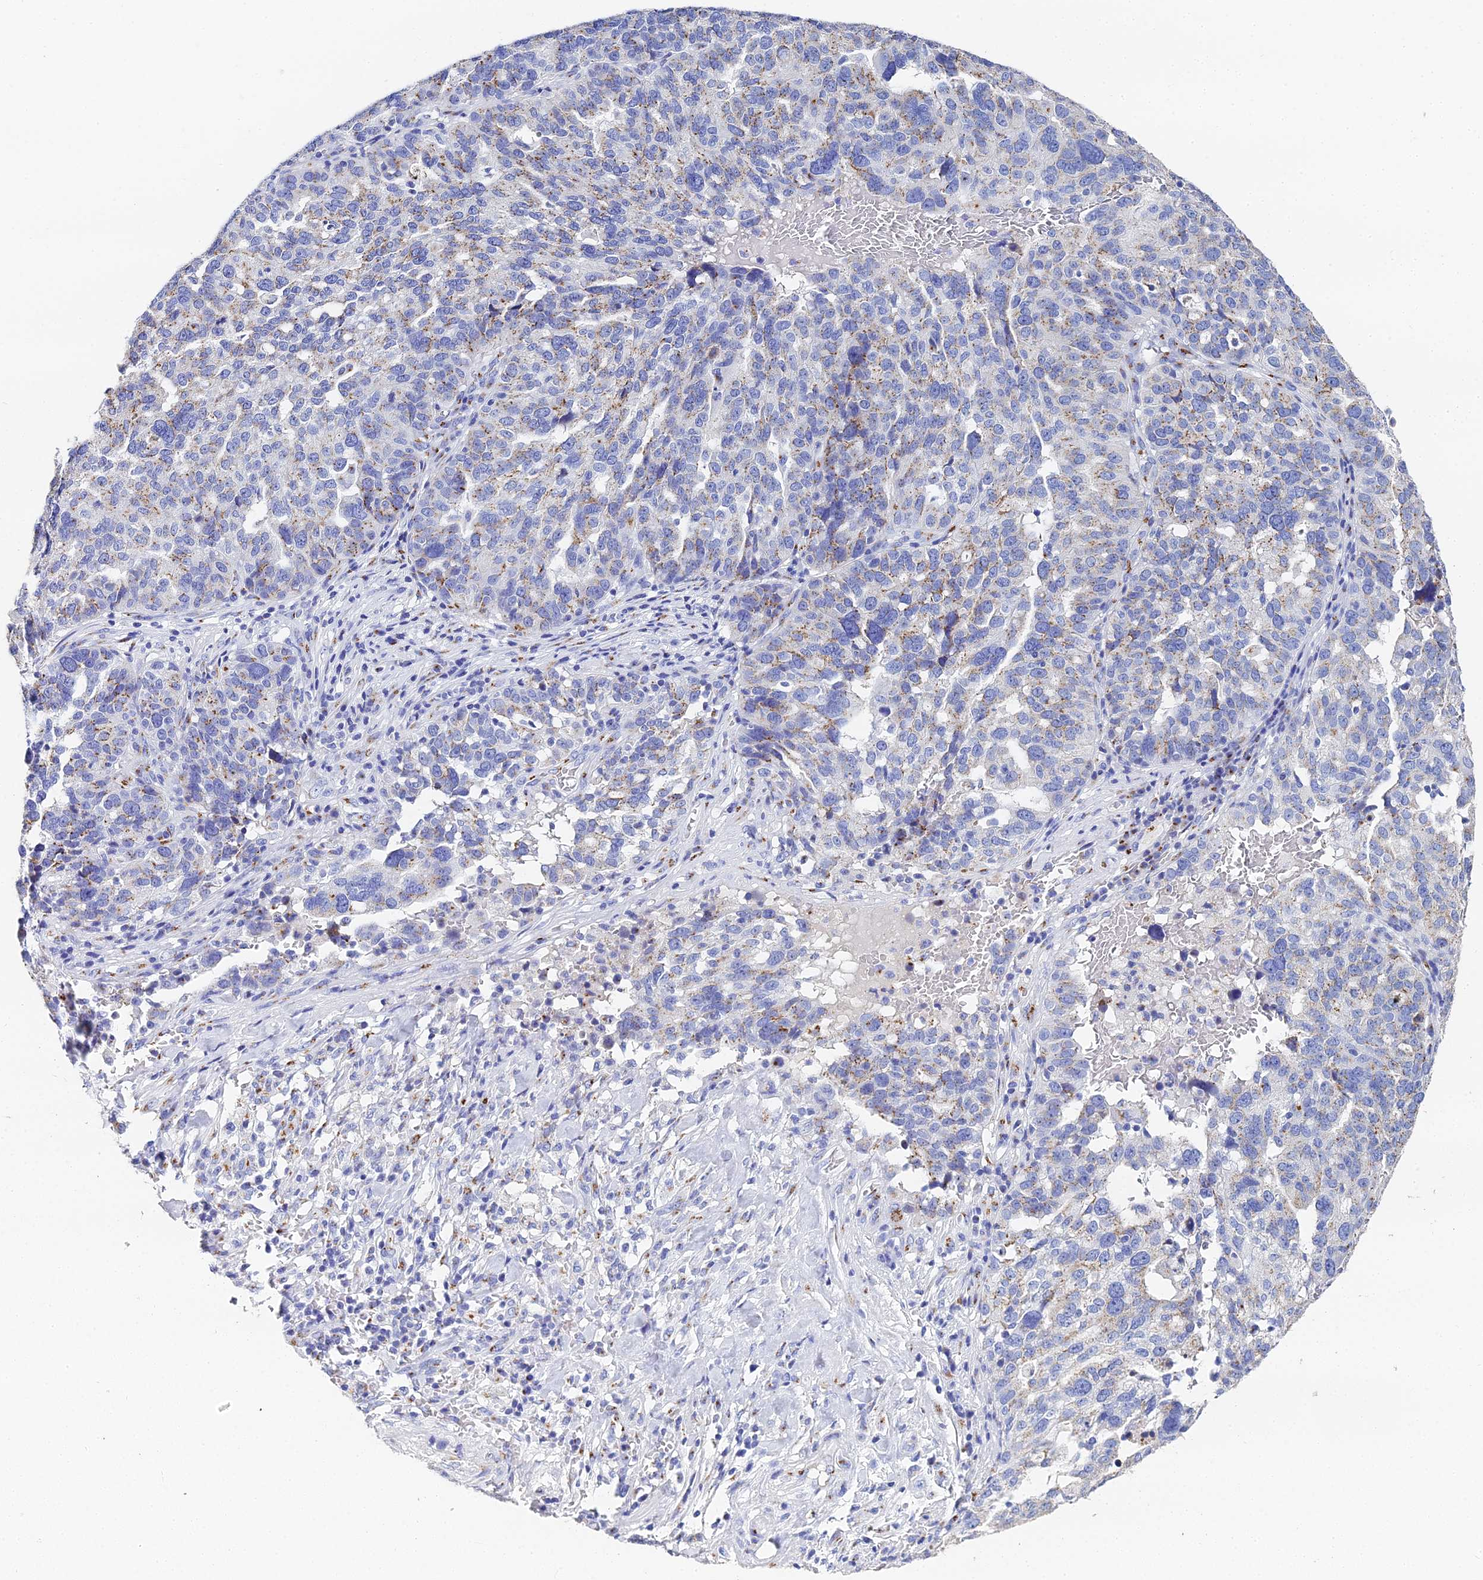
{"staining": {"intensity": "moderate", "quantity": "<25%", "location": "cytoplasmic/membranous"}, "tissue": "ovarian cancer", "cell_type": "Tumor cells", "image_type": "cancer", "snomed": [{"axis": "morphology", "description": "Cystadenocarcinoma, serous, NOS"}, {"axis": "topography", "description": "Ovary"}], "caption": "Immunohistochemical staining of human ovarian serous cystadenocarcinoma shows low levels of moderate cytoplasmic/membranous protein staining in about <25% of tumor cells.", "gene": "ENSG00000268674", "patient": {"sex": "female", "age": 59}}